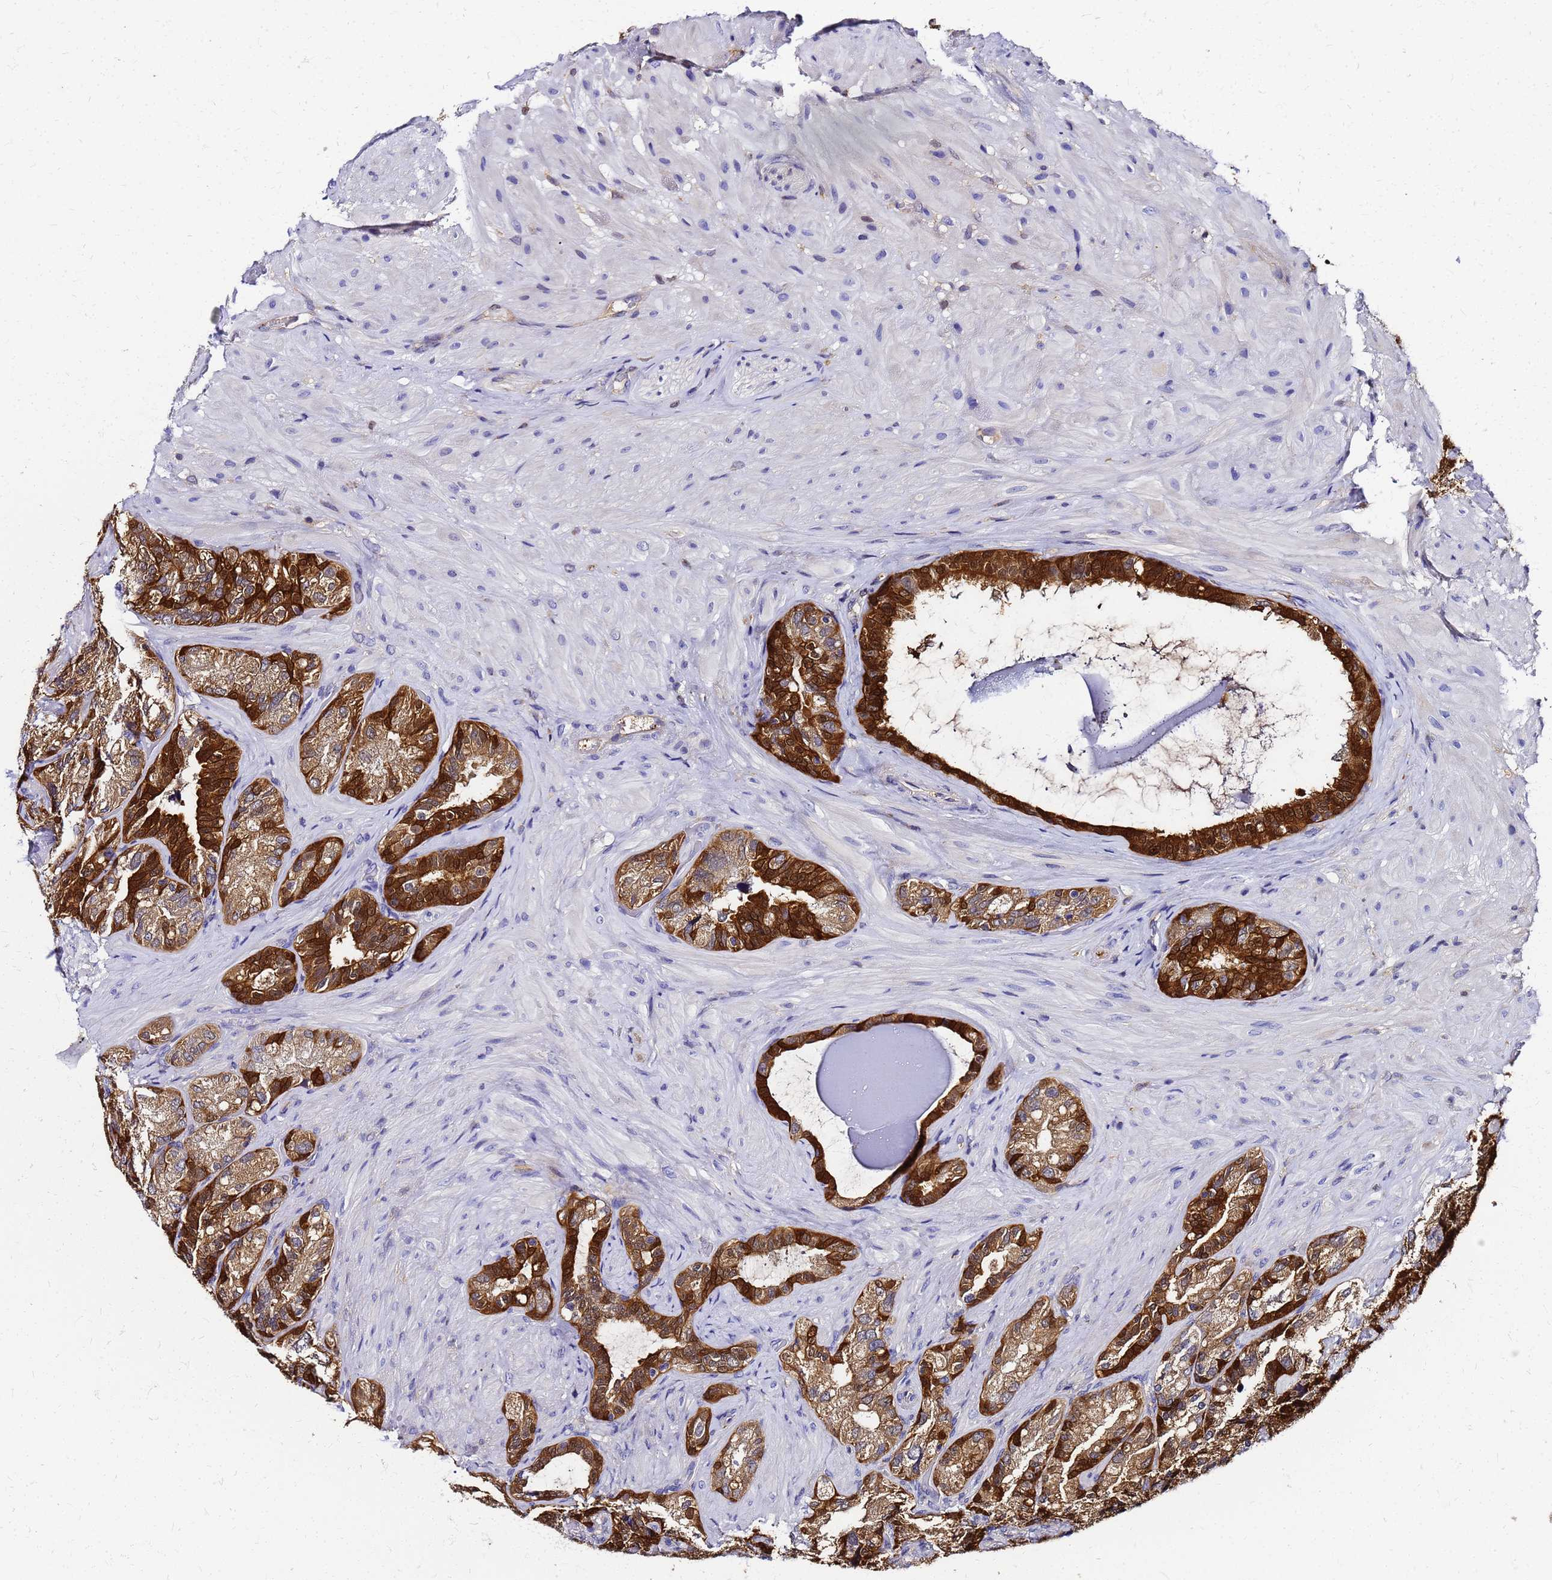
{"staining": {"intensity": "strong", "quantity": "25%-75%", "location": "cytoplasmic/membranous,nuclear"}, "tissue": "seminal vesicle", "cell_type": "Glandular cells", "image_type": "normal", "snomed": [{"axis": "morphology", "description": "Normal tissue, NOS"}, {"axis": "topography", "description": "Prostate and seminal vesicle, NOS"}, {"axis": "topography", "description": "Prostate"}, {"axis": "topography", "description": "Seminal veicle"}], "caption": "Protein expression analysis of unremarkable seminal vesicle demonstrates strong cytoplasmic/membranous,nuclear staining in approximately 25%-75% of glandular cells. The staining is performed using DAB (3,3'-diaminobenzidine) brown chromogen to label protein expression. The nuclei are counter-stained blue using hematoxylin.", "gene": "S100A11", "patient": {"sex": "male", "age": 67}}